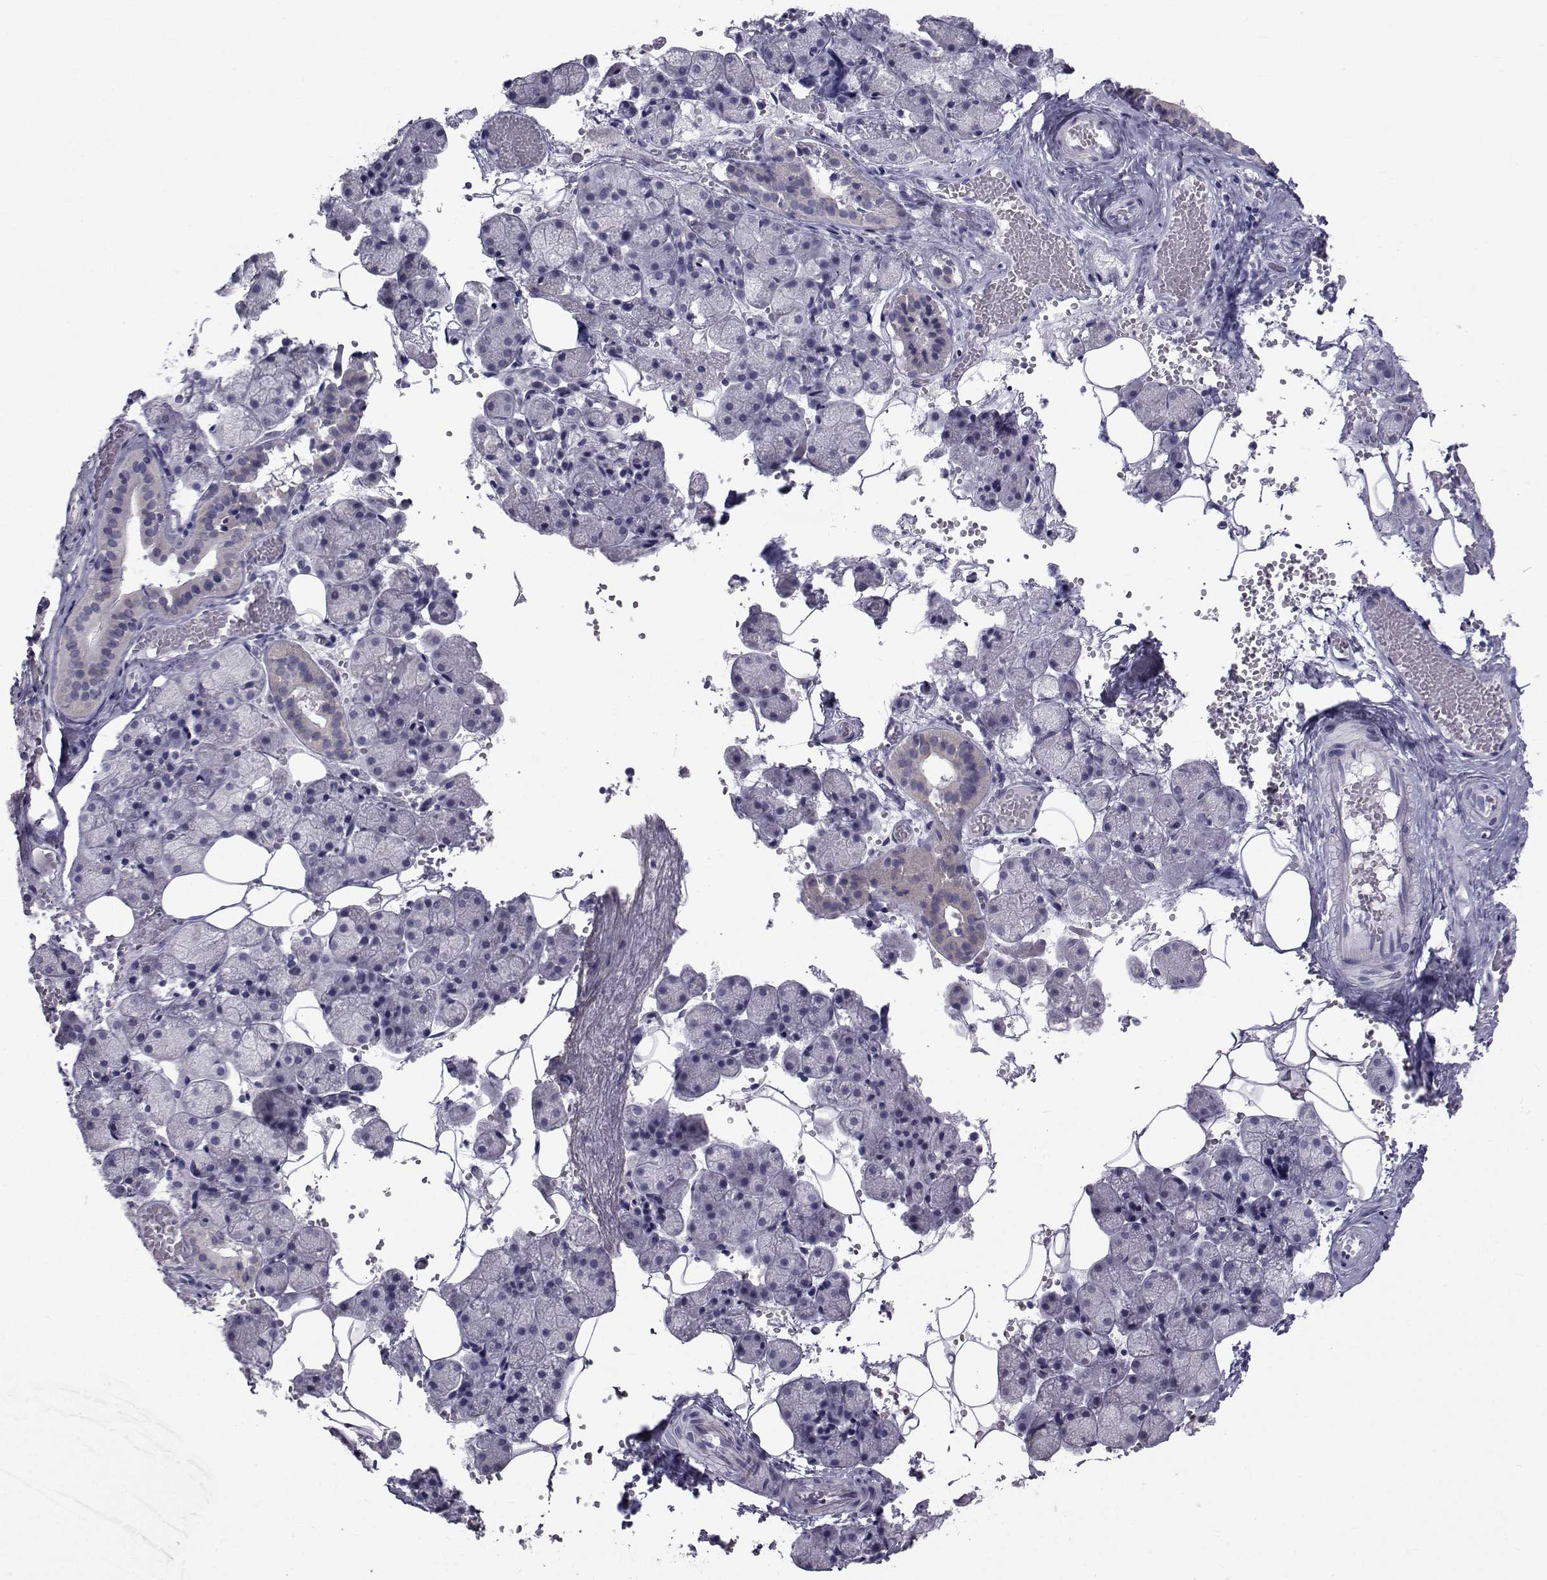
{"staining": {"intensity": "negative", "quantity": "none", "location": "none"}, "tissue": "salivary gland", "cell_type": "Glandular cells", "image_type": "normal", "snomed": [{"axis": "morphology", "description": "Normal tissue, NOS"}, {"axis": "topography", "description": "Salivary gland"}], "caption": "Protein analysis of normal salivary gland demonstrates no significant expression in glandular cells. (DAB IHC, high magnification).", "gene": "FDXR", "patient": {"sex": "male", "age": 38}}